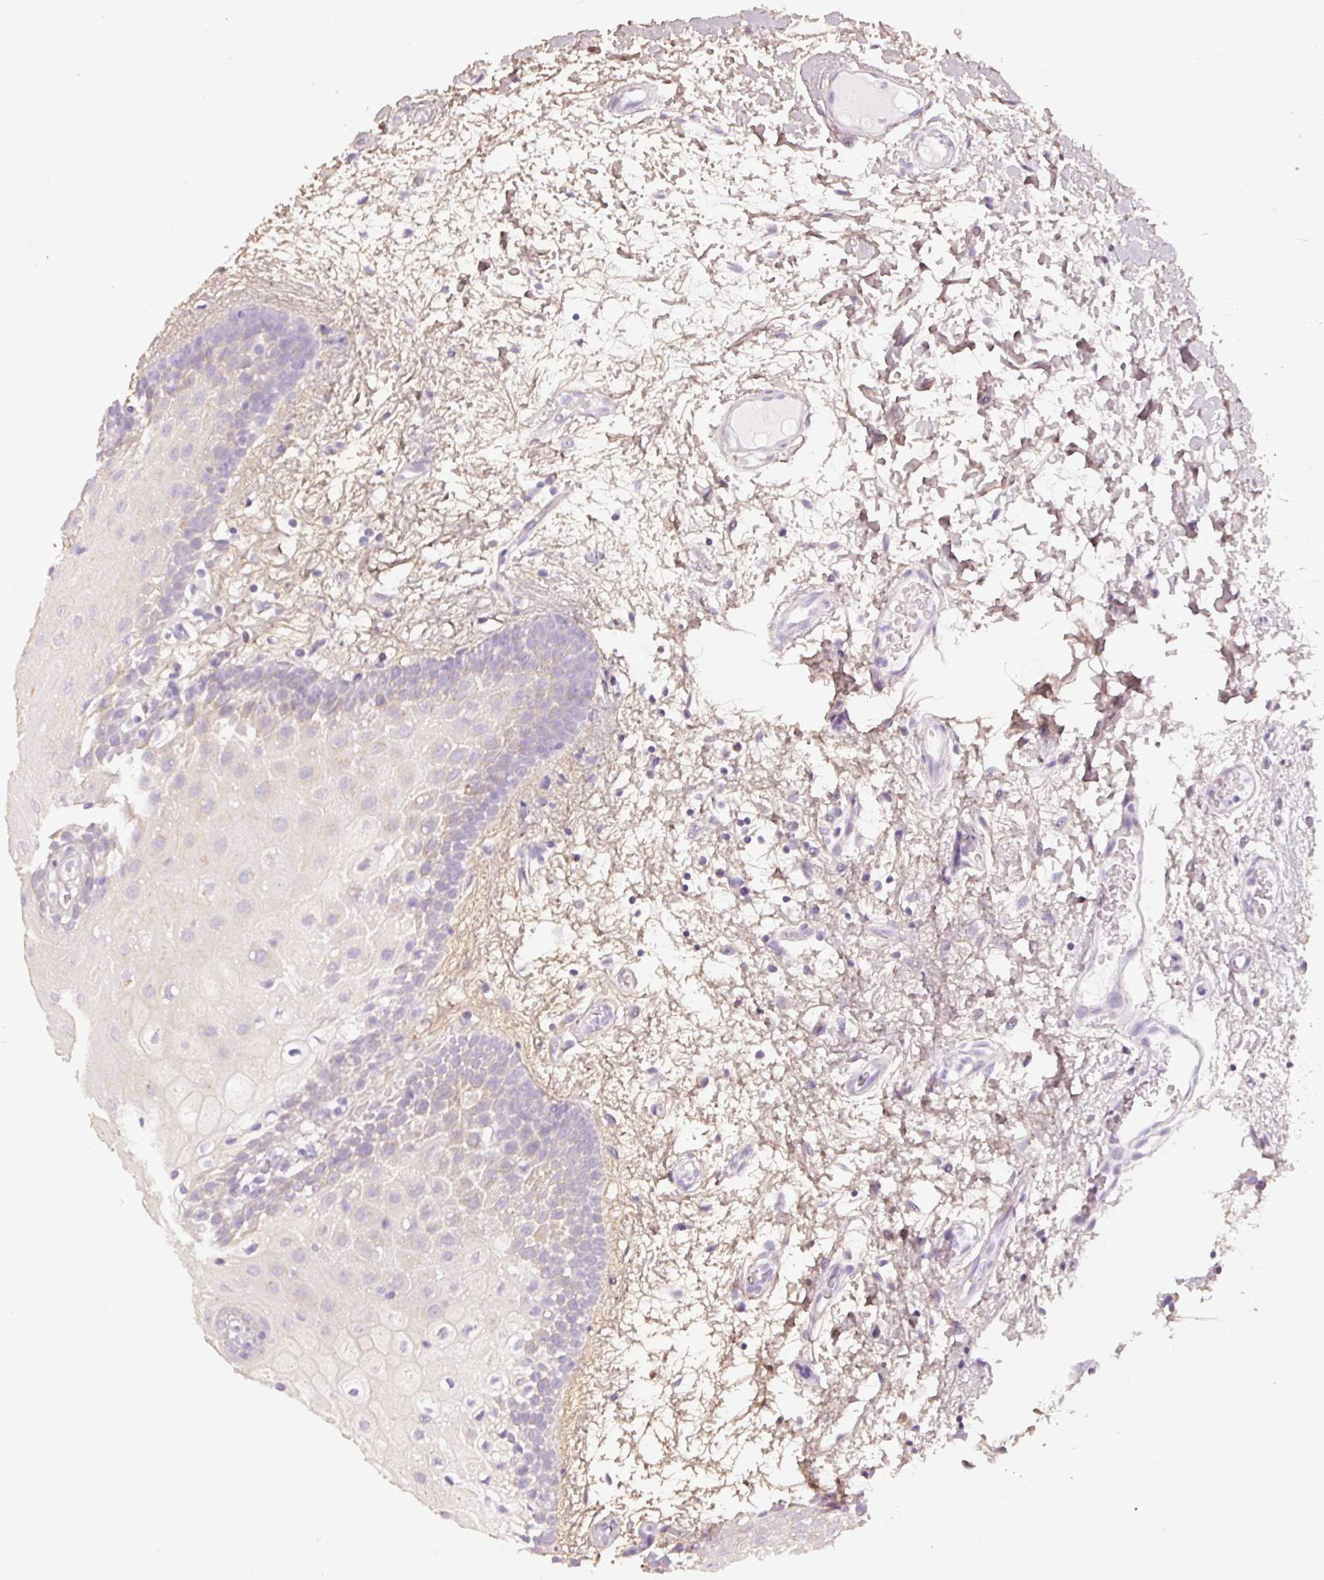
{"staining": {"intensity": "weak", "quantity": "<25%", "location": "cytoplasmic/membranous"}, "tissue": "oral mucosa", "cell_type": "Squamous epithelial cells", "image_type": "normal", "snomed": [{"axis": "morphology", "description": "Normal tissue, NOS"}, {"axis": "morphology", "description": "Squamous cell carcinoma, NOS"}, {"axis": "topography", "description": "Oral tissue"}, {"axis": "topography", "description": "Tounge, NOS"}, {"axis": "topography", "description": "Head-Neck"}], "caption": "Protein analysis of unremarkable oral mucosa exhibits no significant expression in squamous epithelial cells.", "gene": "PDXDC1", "patient": {"sex": "male", "age": 76}}